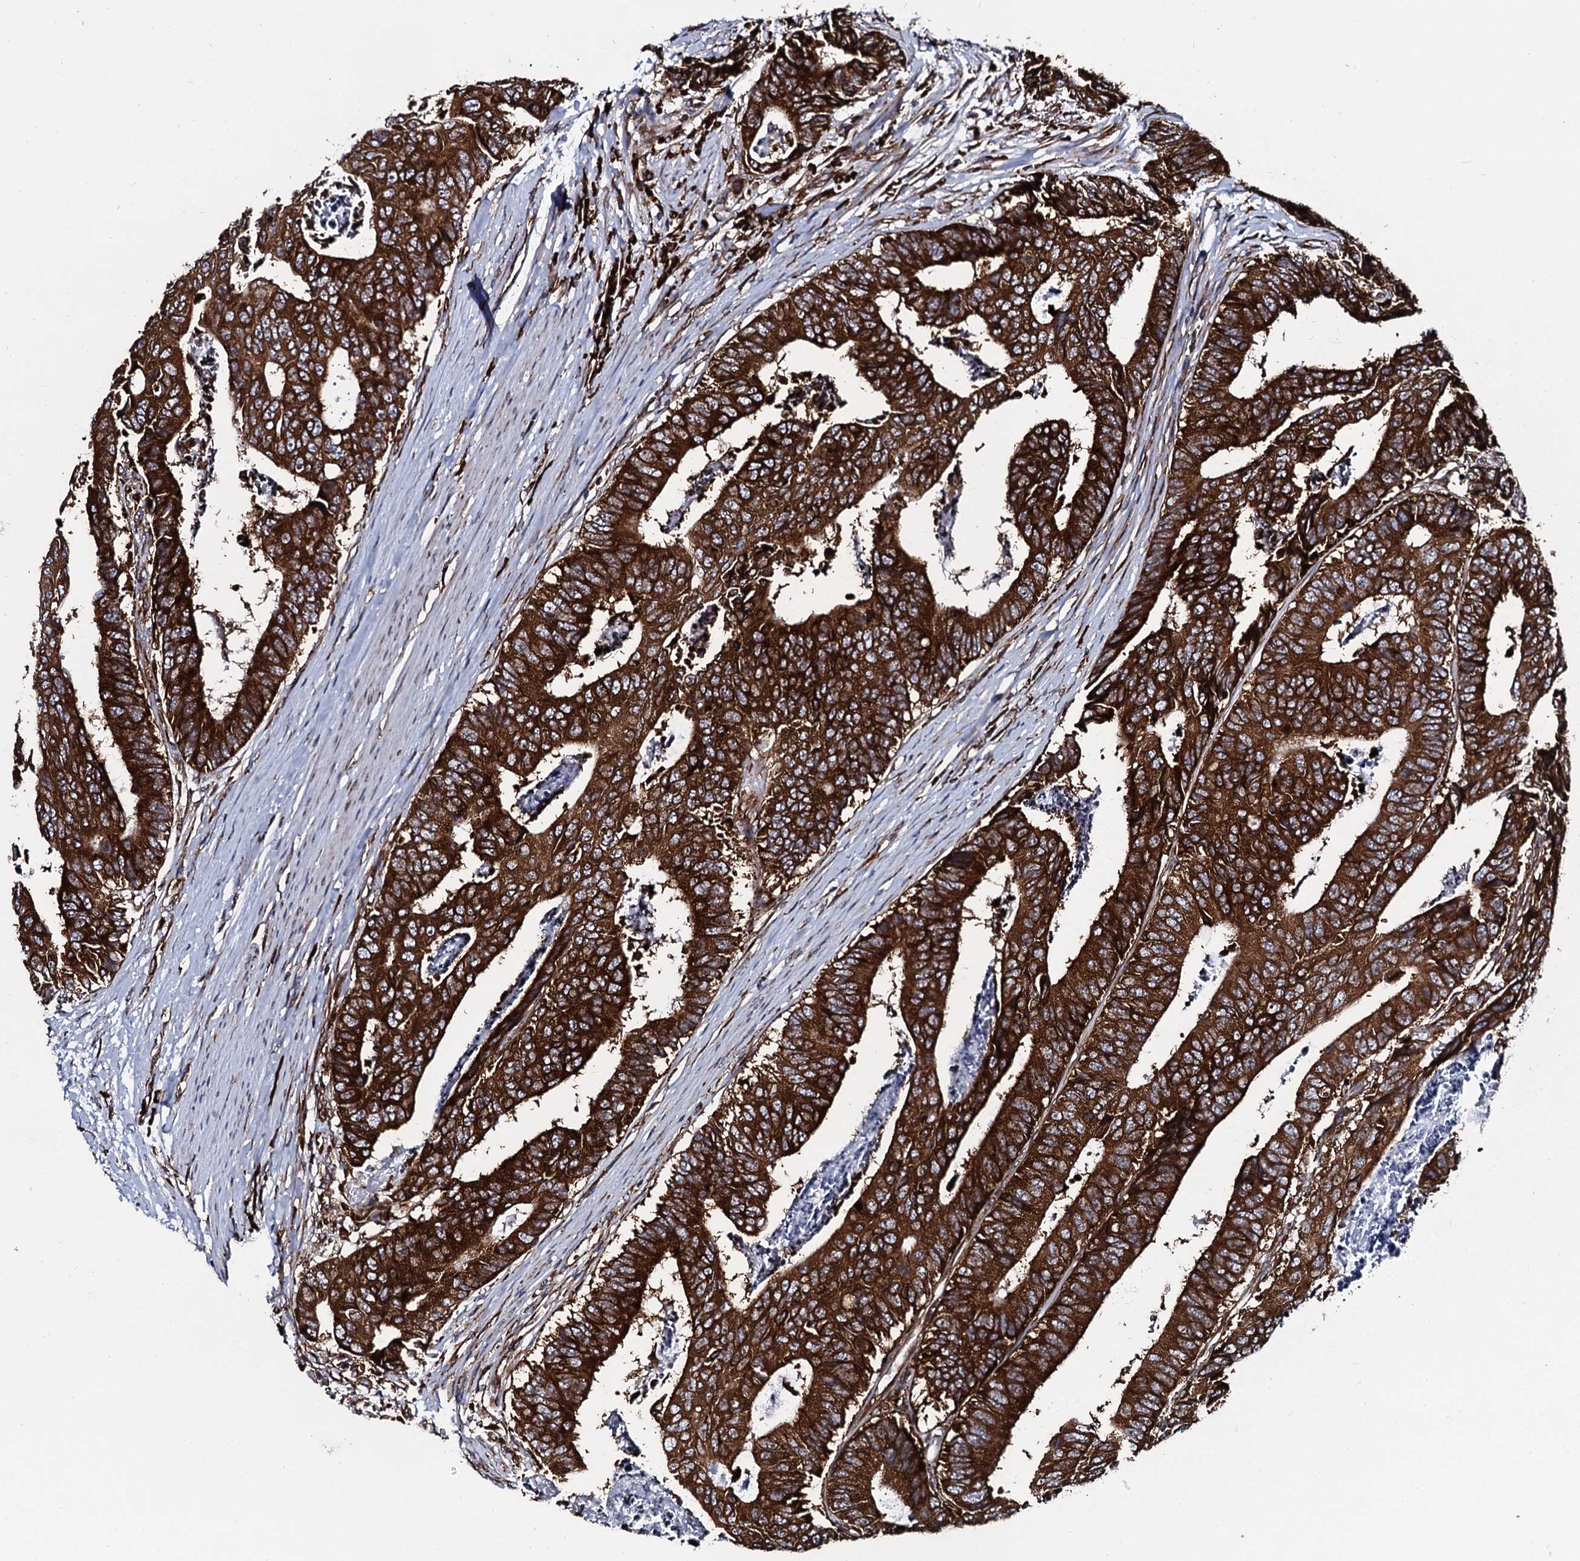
{"staining": {"intensity": "strong", "quantity": ">75%", "location": "cytoplasmic/membranous"}, "tissue": "colorectal cancer", "cell_type": "Tumor cells", "image_type": "cancer", "snomed": [{"axis": "morphology", "description": "Adenocarcinoma, NOS"}, {"axis": "topography", "description": "Rectum"}], "caption": "An immunohistochemistry image of neoplastic tissue is shown. Protein staining in brown labels strong cytoplasmic/membranous positivity in colorectal adenocarcinoma within tumor cells.", "gene": "SPTY2D1", "patient": {"sex": "male", "age": 84}}